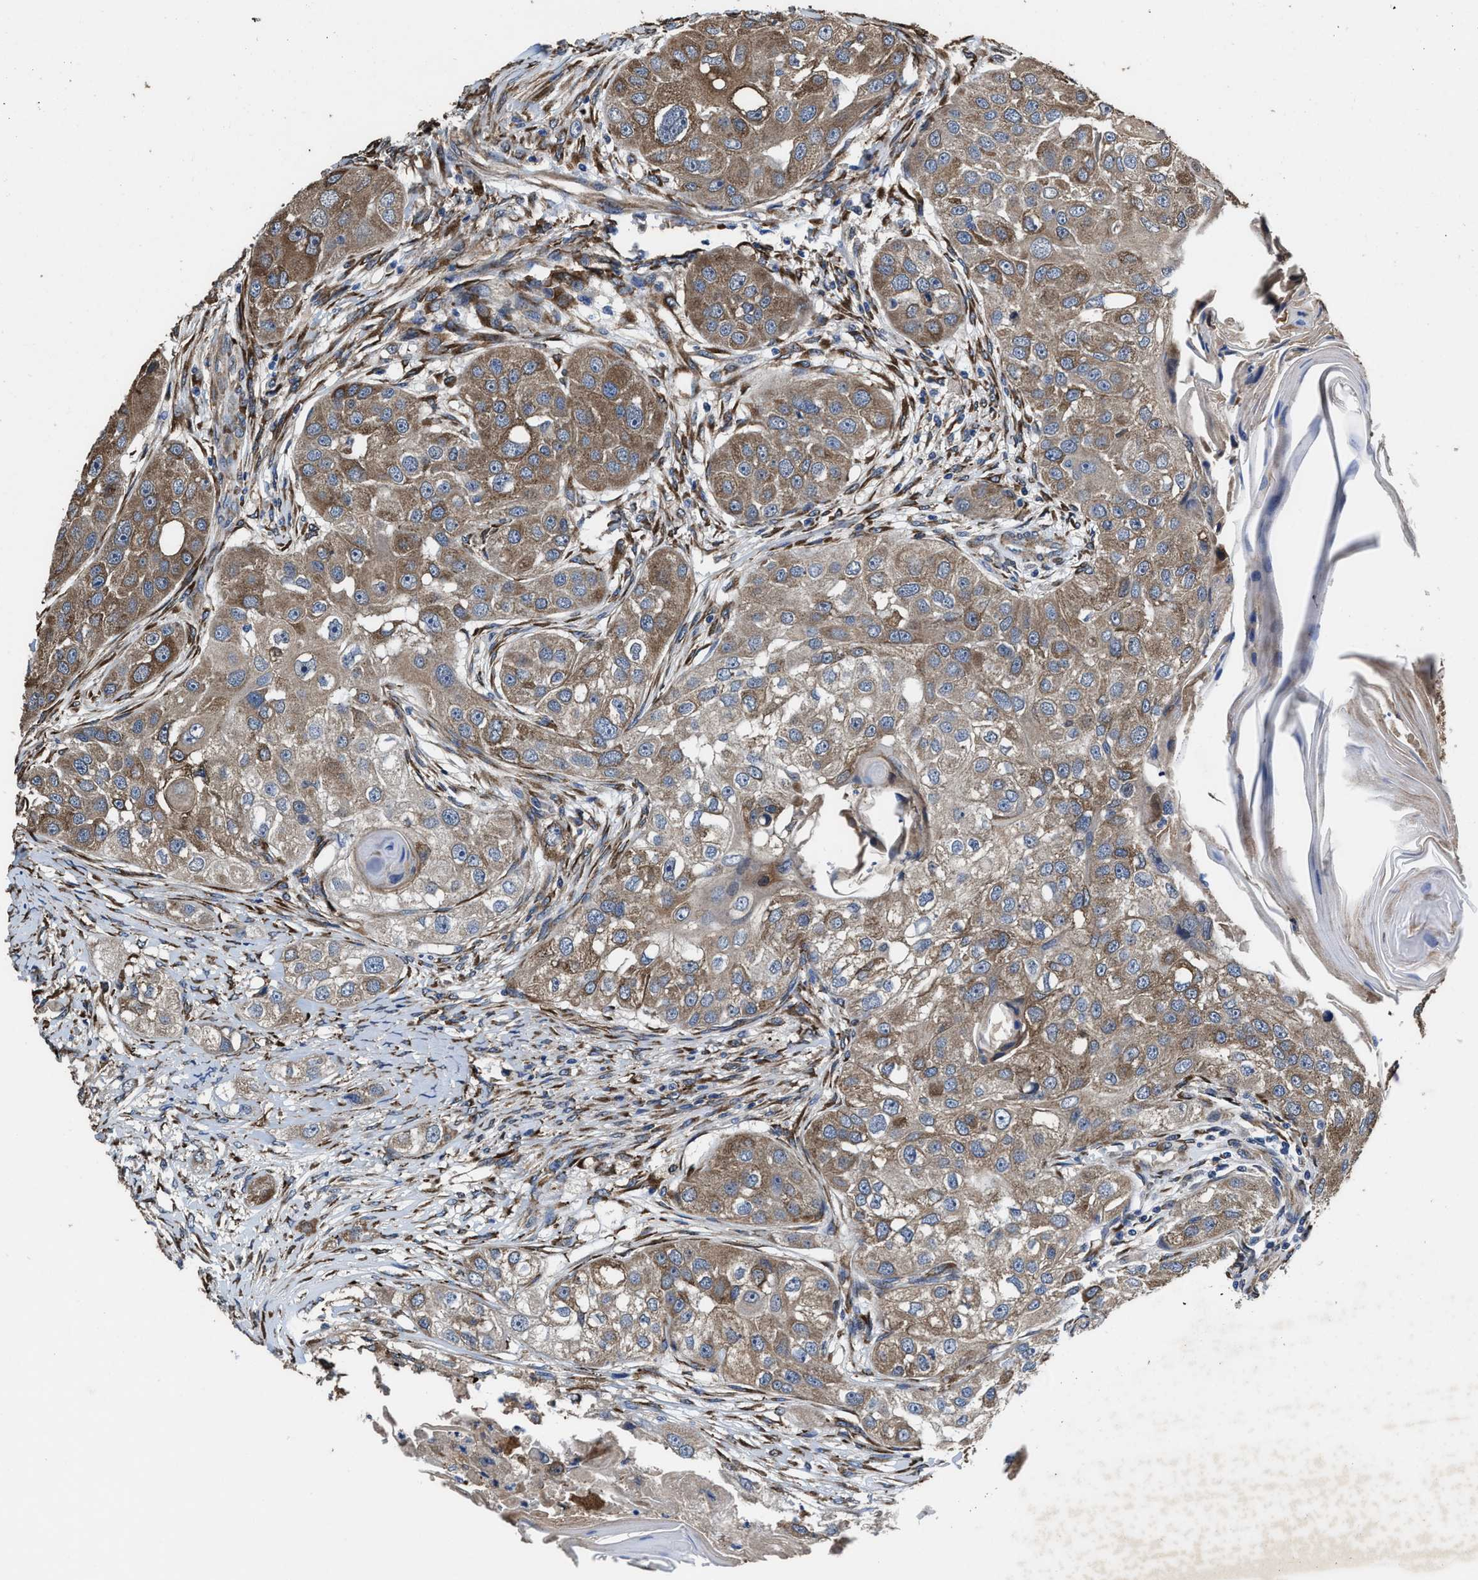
{"staining": {"intensity": "moderate", "quantity": ">75%", "location": "cytoplasmic/membranous"}, "tissue": "head and neck cancer", "cell_type": "Tumor cells", "image_type": "cancer", "snomed": [{"axis": "morphology", "description": "Normal tissue, NOS"}, {"axis": "morphology", "description": "Squamous cell carcinoma, NOS"}, {"axis": "topography", "description": "Skeletal muscle"}, {"axis": "topography", "description": "Head-Neck"}], "caption": "Protein expression by immunohistochemistry (IHC) demonstrates moderate cytoplasmic/membranous positivity in about >75% of tumor cells in squamous cell carcinoma (head and neck).", "gene": "IDNK", "patient": {"sex": "male", "age": 51}}